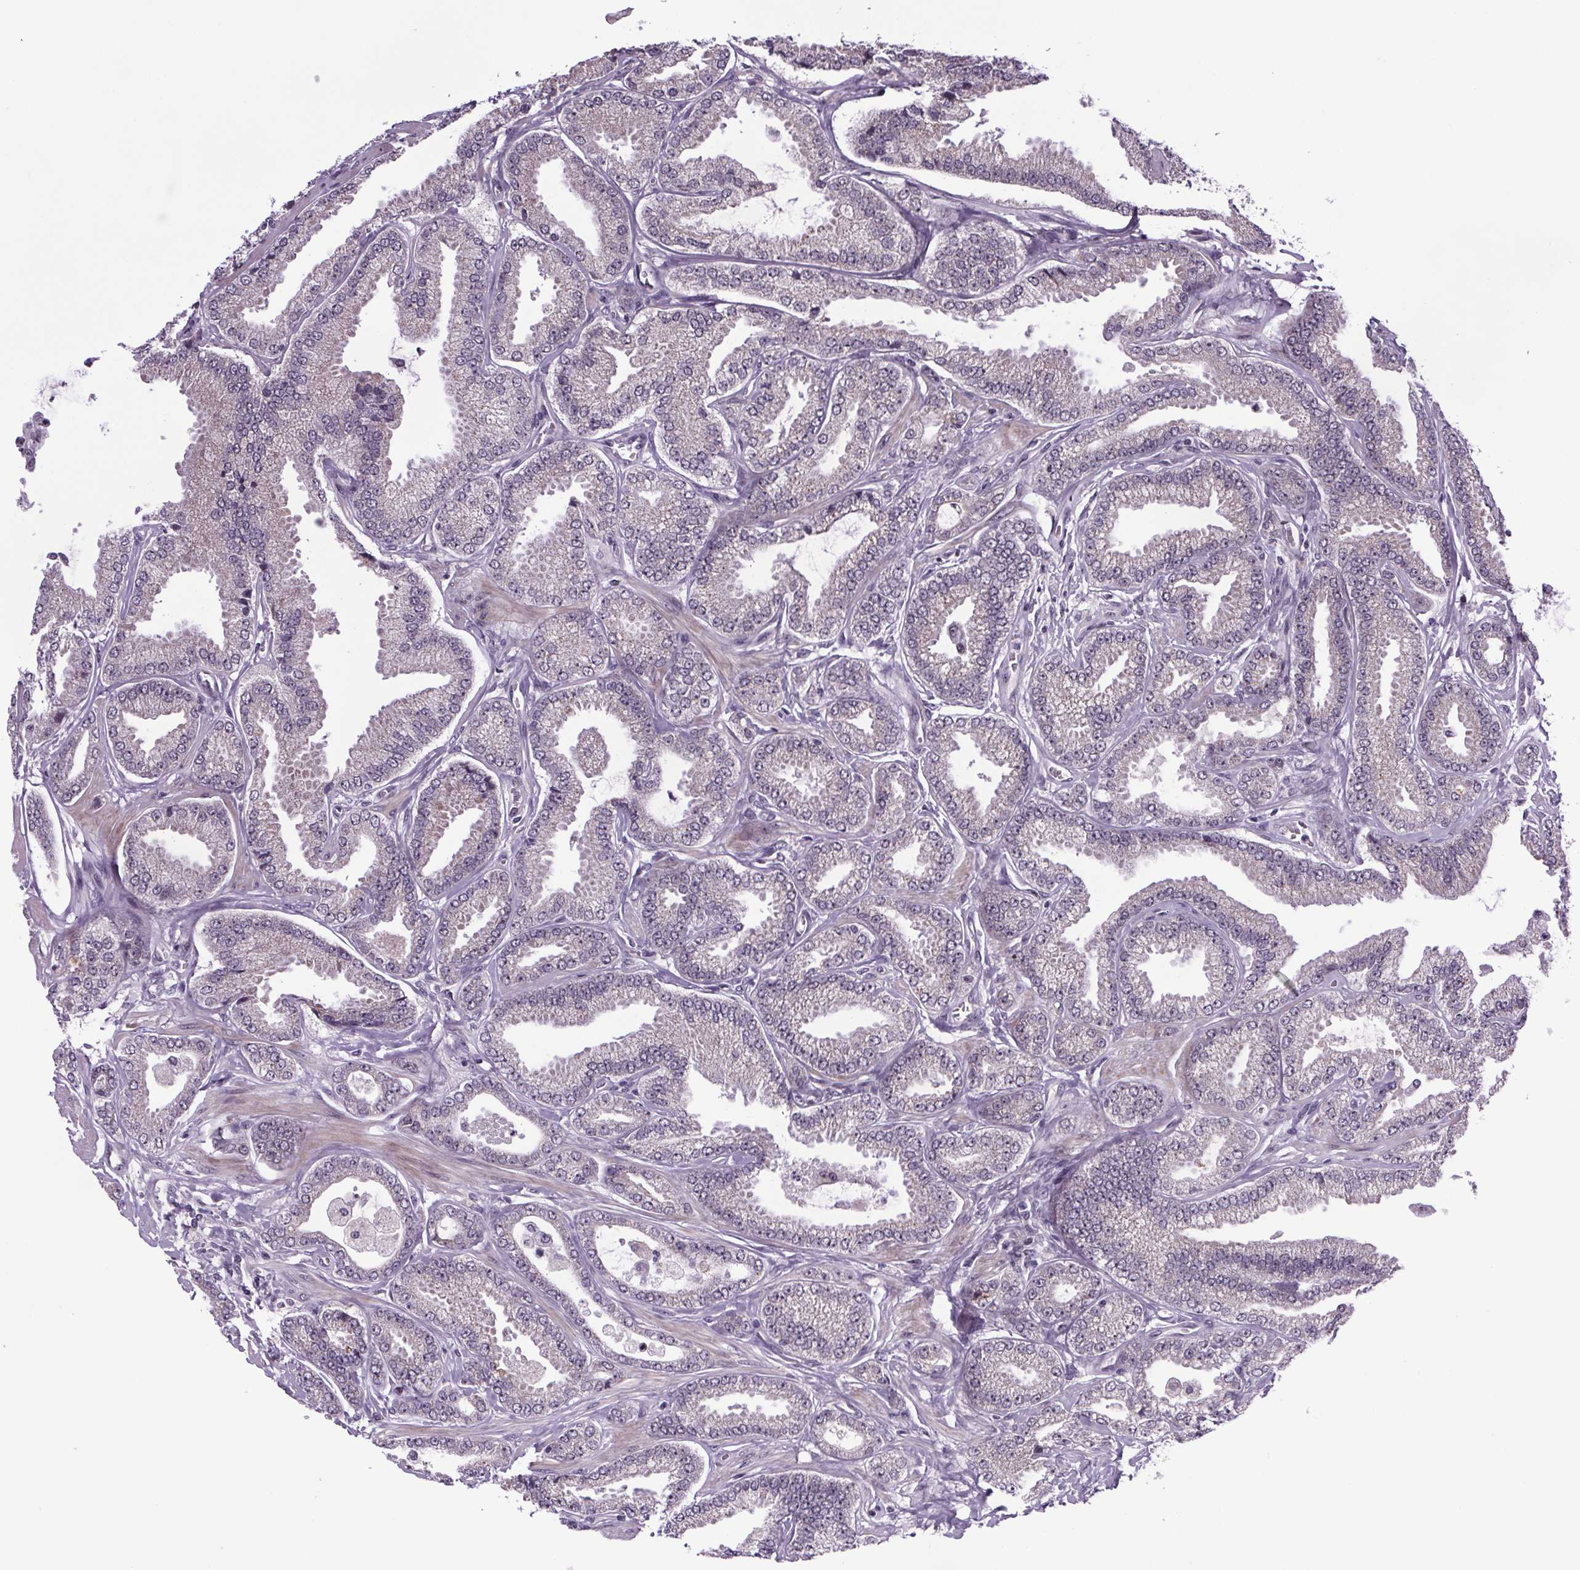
{"staining": {"intensity": "negative", "quantity": "none", "location": "none"}, "tissue": "prostate cancer", "cell_type": "Tumor cells", "image_type": "cancer", "snomed": [{"axis": "morphology", "description": "Adenocarcinoma, Low grade"}, {"axis": "topography", "description": "Prostate"}], "caption": "A high-resolution histopathology image shows immunohistochemistry staining of adenocarcinoma (low-grade) (prostate), which exhibits no significant staining in tumor cells. (Stains: DAB (3,3'-diaminobenzidine) immunohistochemistry with hematoxylin counter stain, Microscopy: brightfield microscopy at high magnification).", "gene": "ATMIN", "patient": {"sex": "male", "age": 55}}